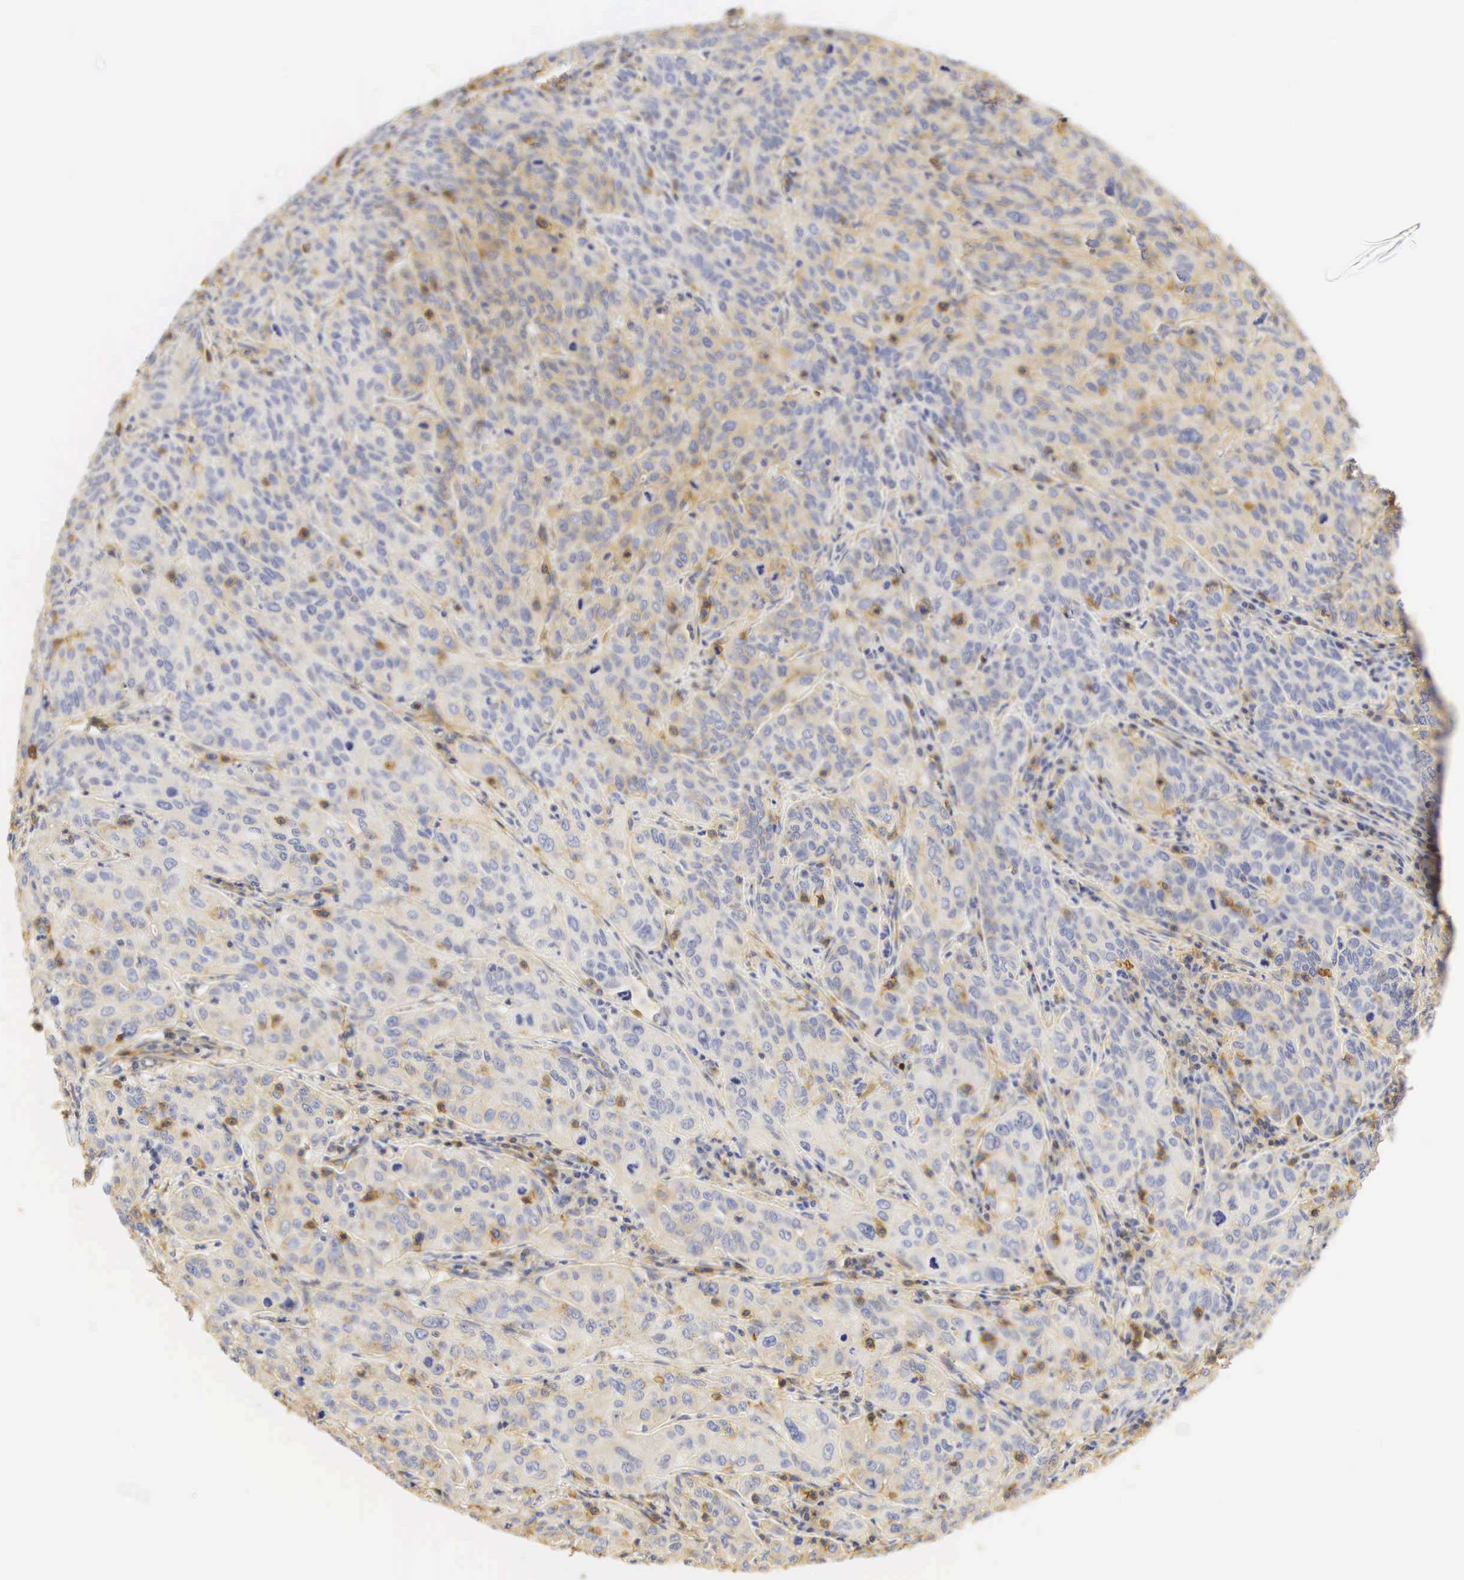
{"staining": {"intensity": "weak", "quantity": "<25%", "location": "cytoplasmic/membranous"}, "tissue": "cervical cancer", "cell_type": "Tumor cells", "image_type": "cancer", "snomed": [{"axis": "morphology", "description": "Squamous cell carcinoma, NOS"}, {"axis": "topography", "description": "Cervix"}], "caption": "Protein analysis of cervical cancer (squamous cell carcinoma) demonstrates no significant positivity in tumor cells. The staining is performed using DAB brown chromogen with nuclei counter-stained in using hematoxylin.", "gene": "CD99", "patient": {"sex": "female", "age": 38}}